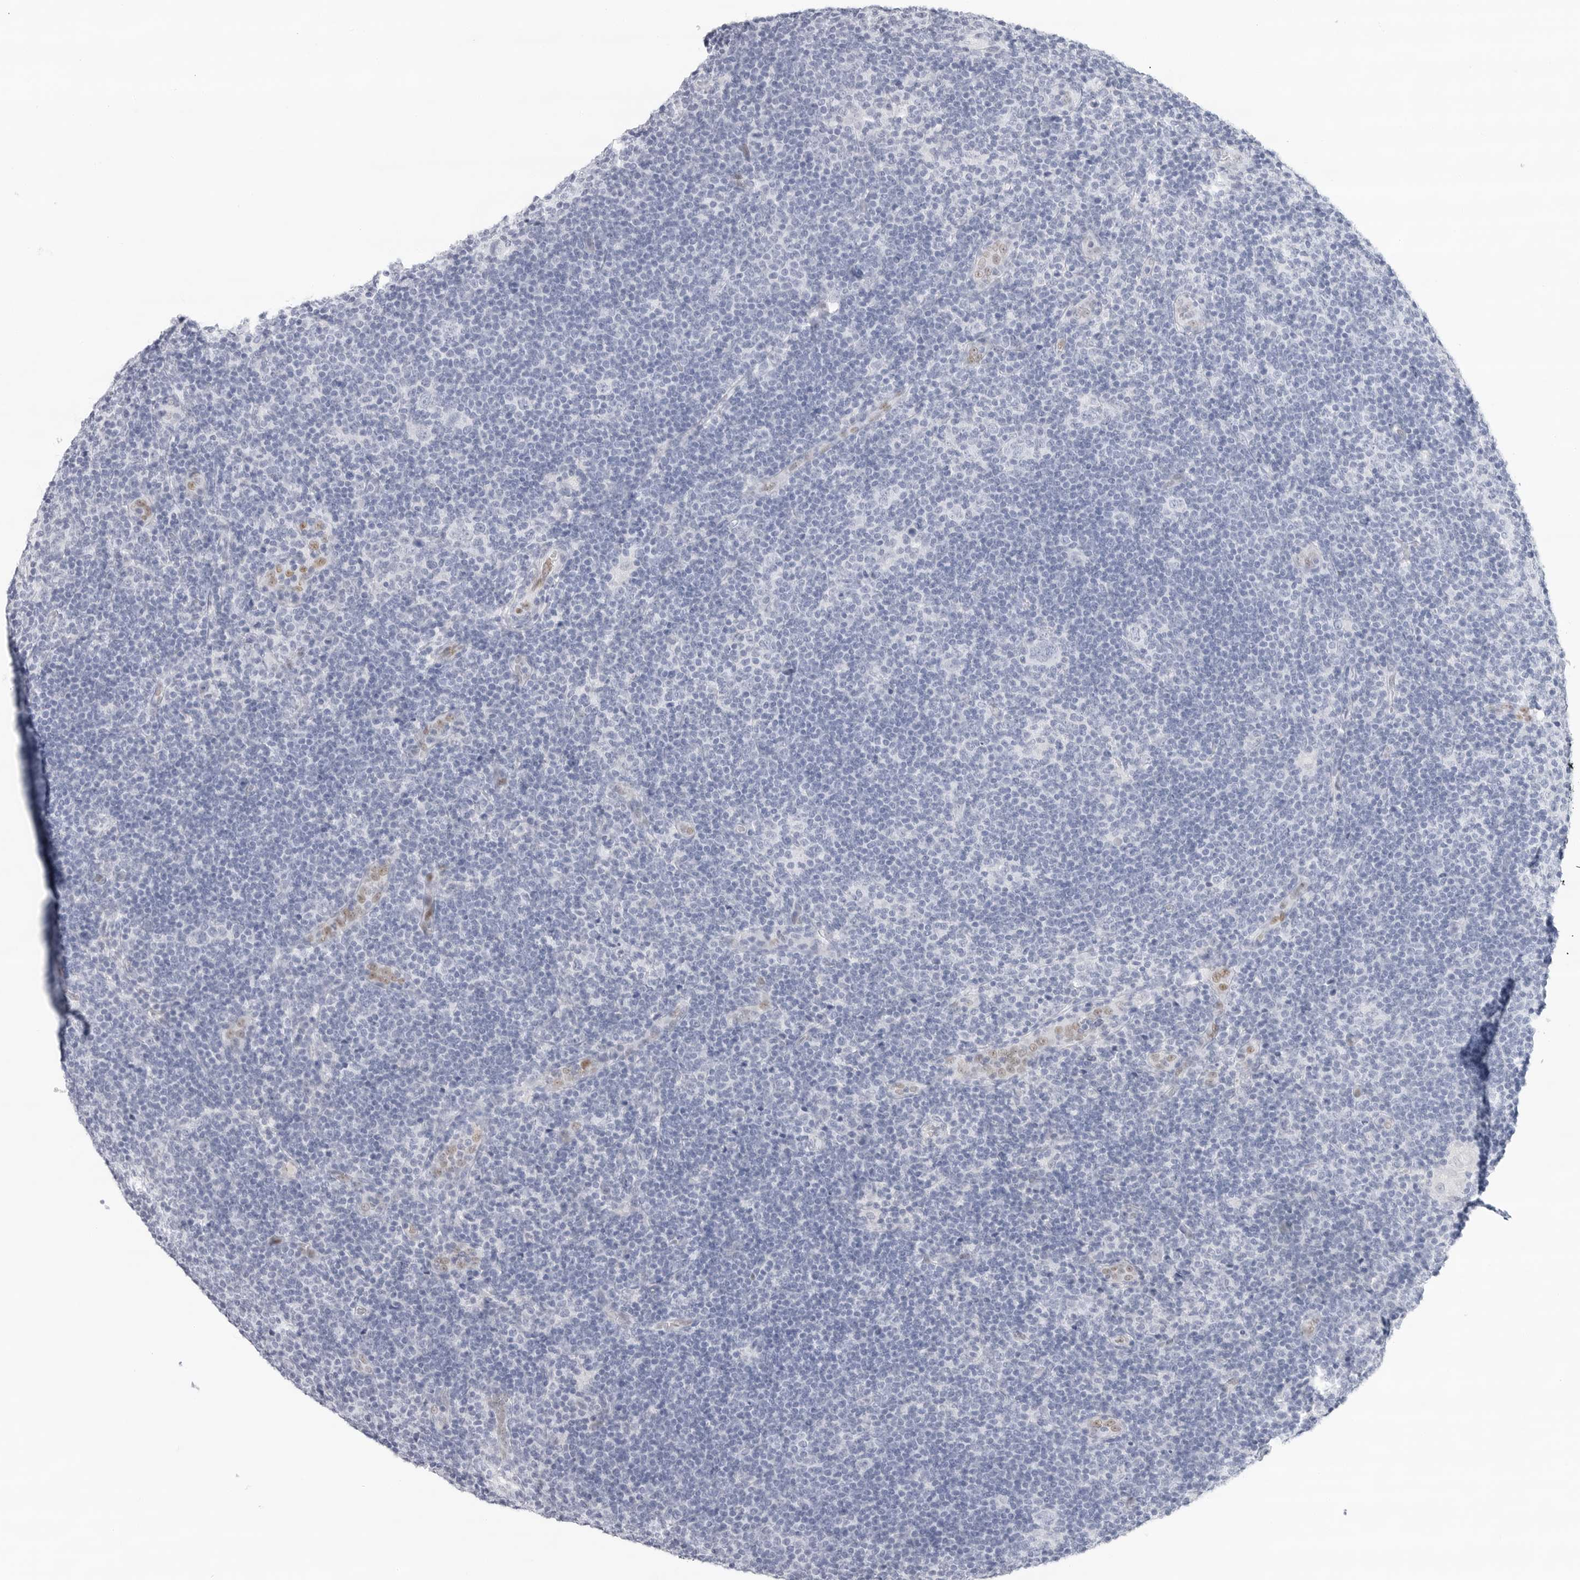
{"staining": {"intensity": "negative", "quantity": "none", "location": "none"}, "tissue": "lymphoma", "cell_type": "Tumor cells", "image_type": "cancer", "snomed": [{"axis": "morphology", "description": "Hodgkin's disease, NOS"}, {"axis": "topography", "description": "Lymph node"}], "caption": "A photomicrograph of human Hodgkin's disease is negative for staining in tumor cells.", "gene": "SLC19A1", "patient": {"sex": "female", "age": 57}}